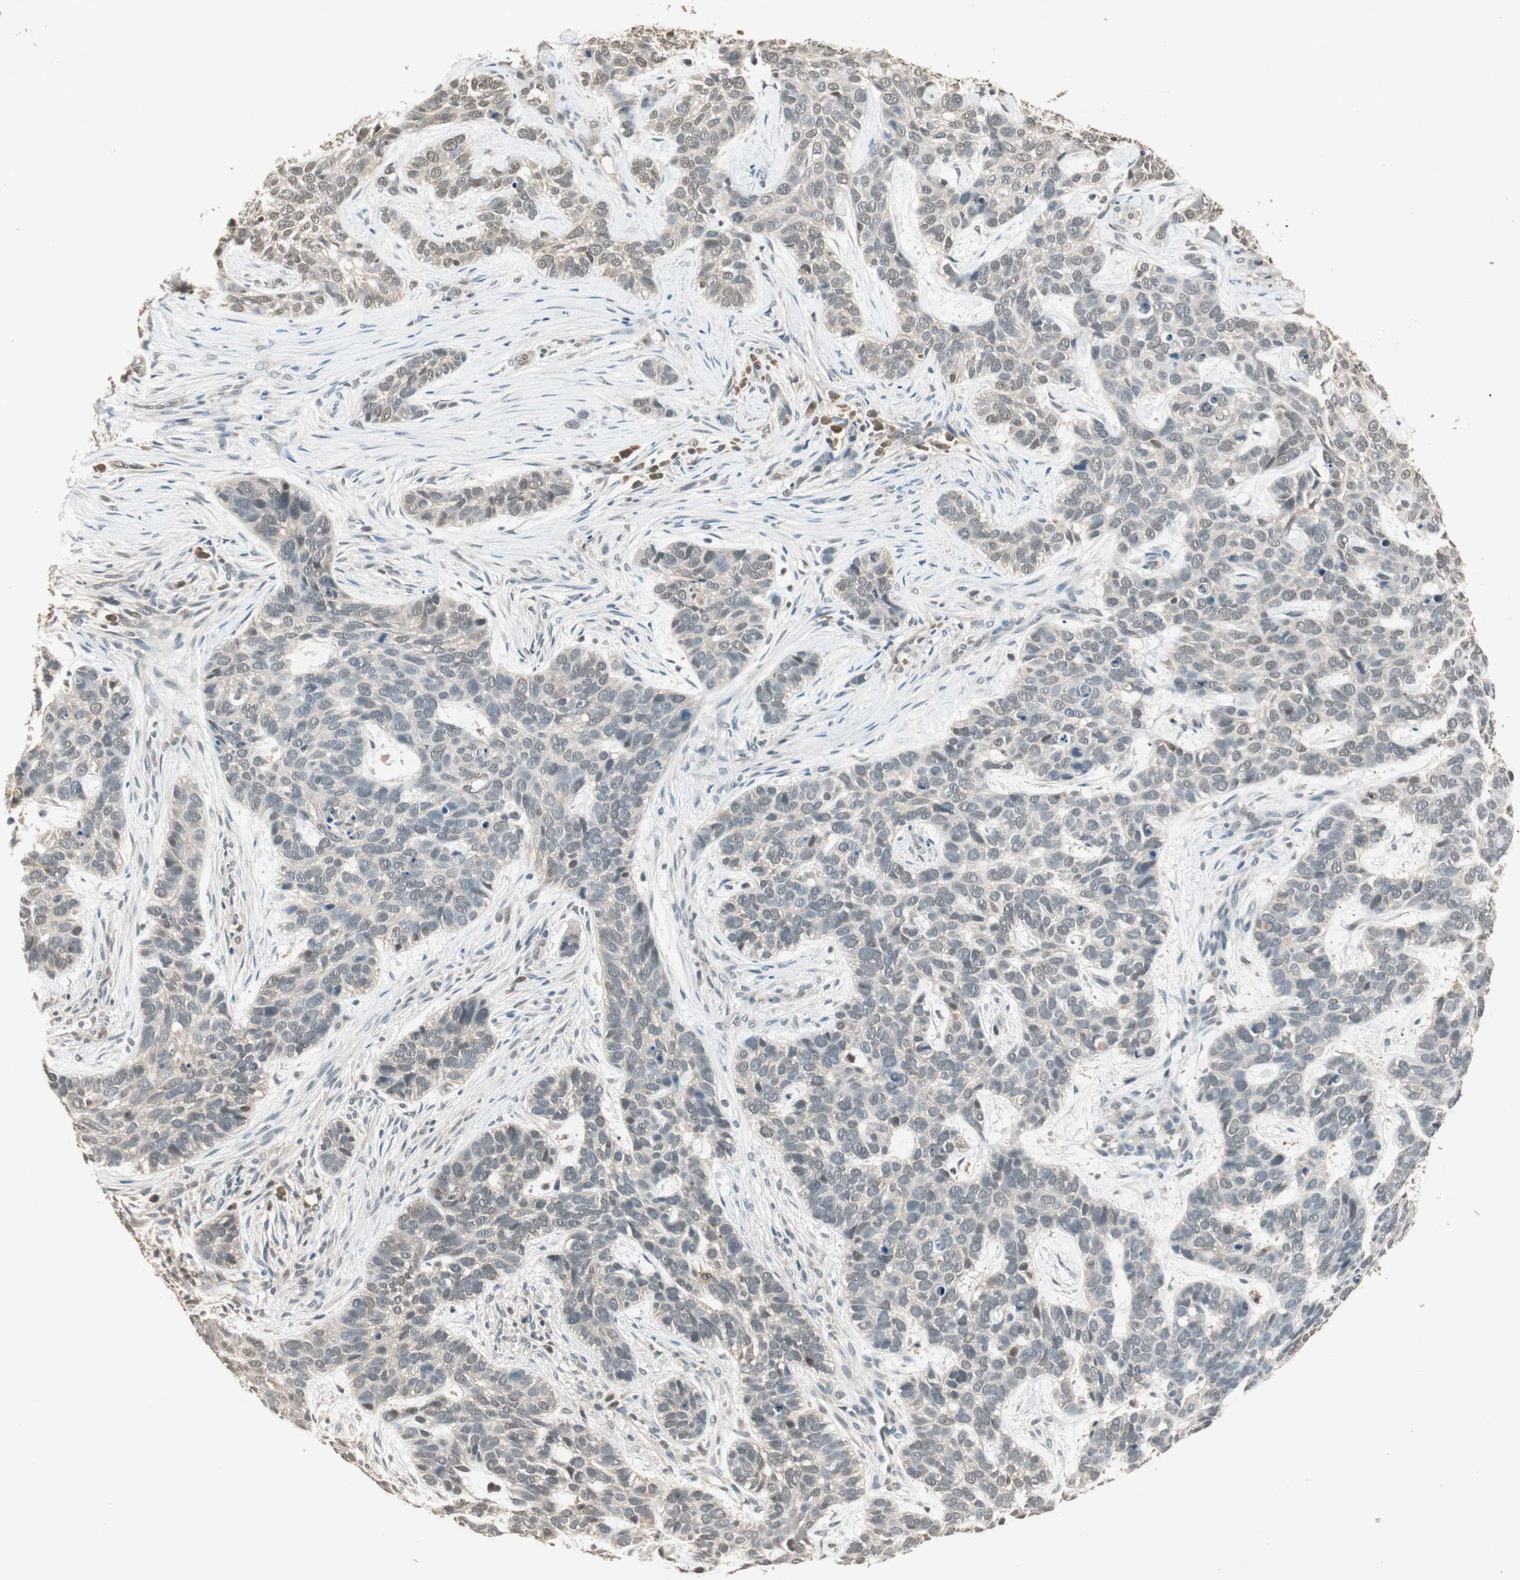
{"staining": {"intensity": "weak", "quantity": "<25%", "location": "nuclear"}, "tissue": "skin cancer", "cell_type": "Tumor cells", "image_type": "cancer", "snomed": [{"axis": "morphology", "description": "Basal cell carcinoma"}, {"axis": "topography", "description": "Skin"}], "caption": "This micrograph is of skin basal cell carcinoma stained with immunohistochemistry to label a protein in brown with the nuclei are counter-stained blue. There is no positivity in tumor cells.", "gene": "USP5", "patient": {"sex": "male", "age": 87}}